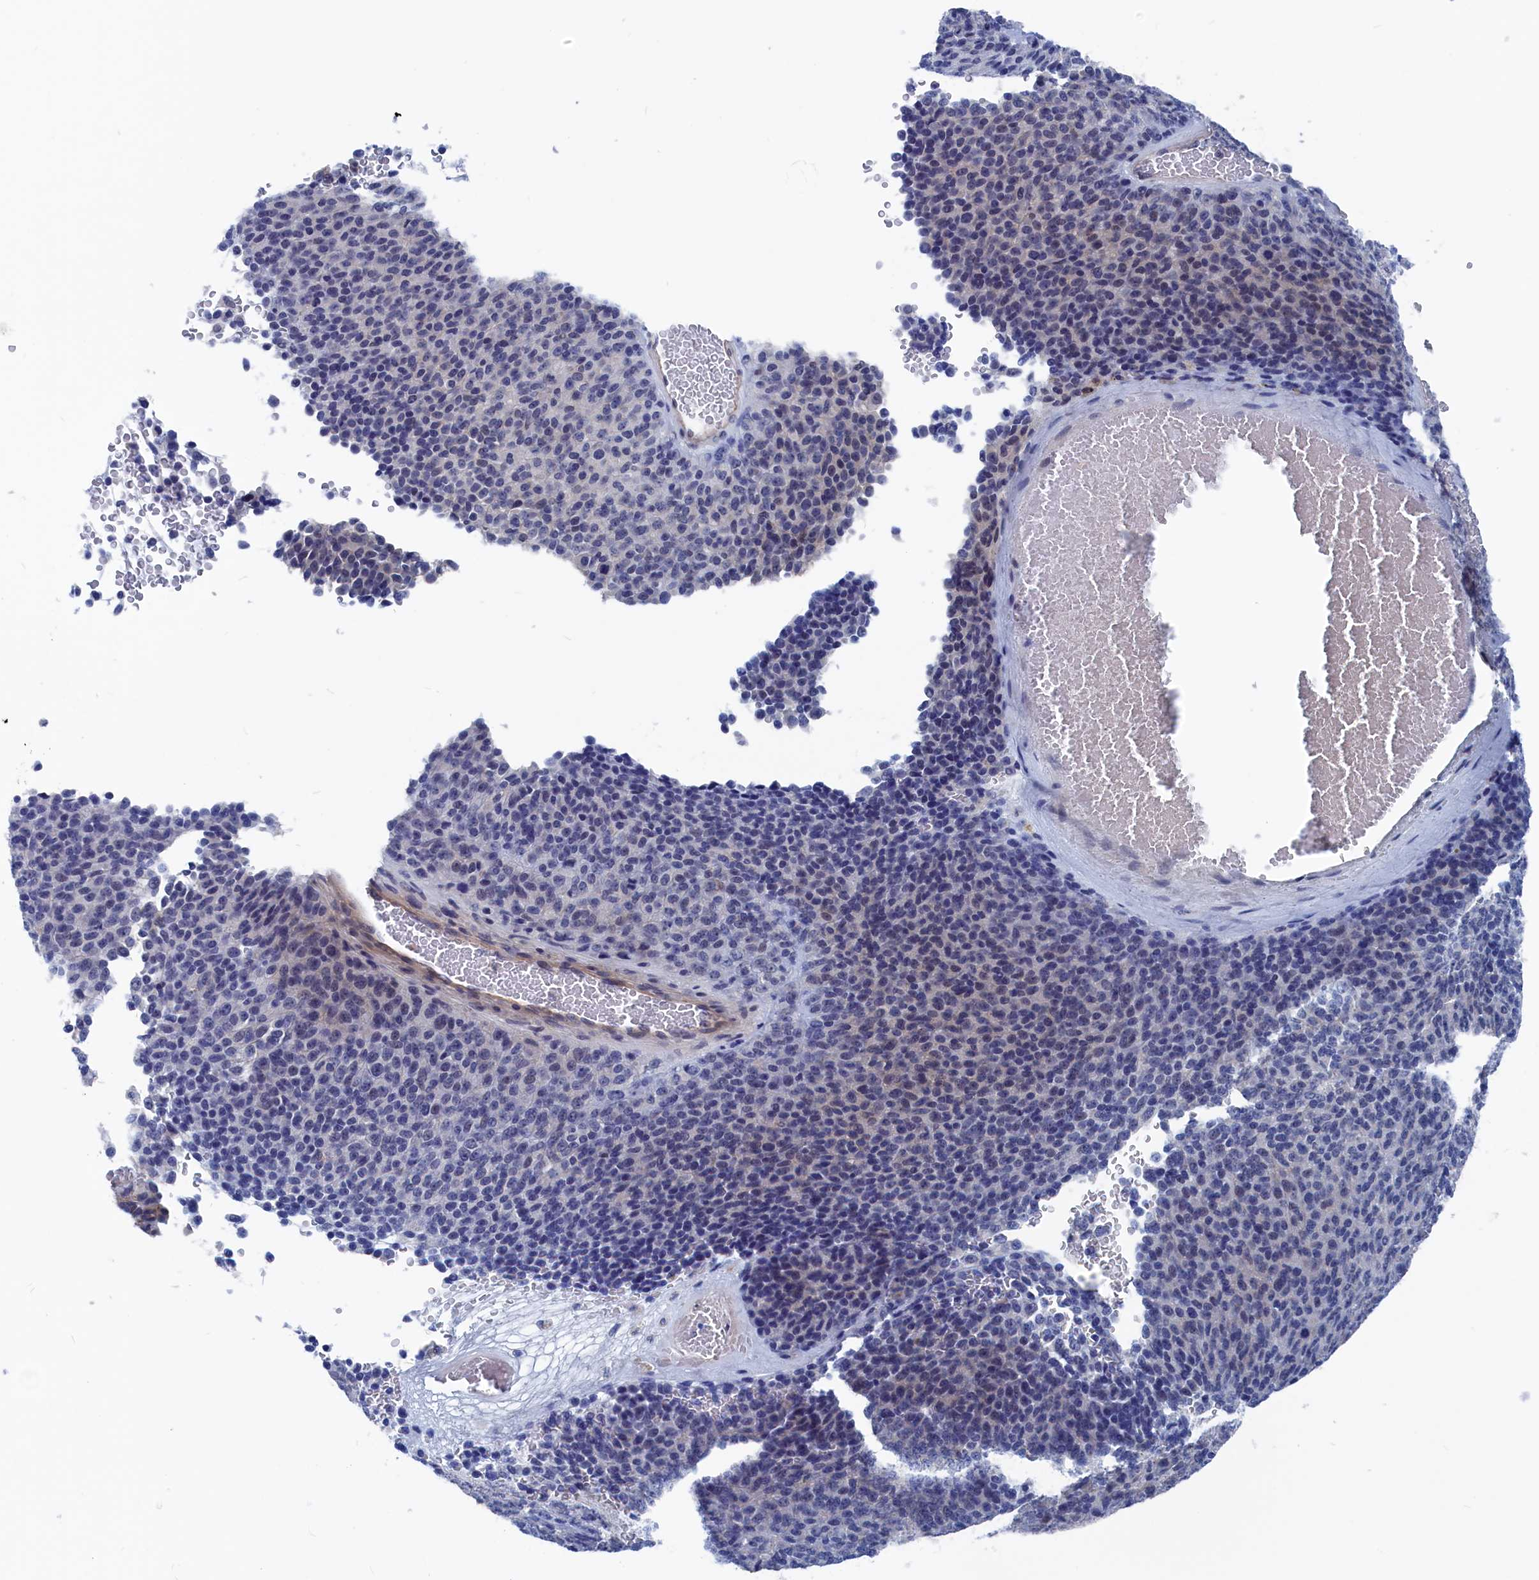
{"staining": {"intensity": "negative", "quantity": "none", "location": "none"}, "tissue": "melanoma", "cell_type": "Tumor cells", "image_type": "cancer", "snomed": [{"axis": "morphology", "description": "Malignant melanoma, Metastatic site"}, {"axis": "topography", "description": "Brain"}], "caption": "An IHC photomicrograph of malignant melanoma (metastatic site) is shown. There is no staining in tumor cells of malignant melanoma (metastatic site). Nuclei are stained in blue.", "gene": "MARCHF3", "patient": {"sex": "female", "age": 56}}